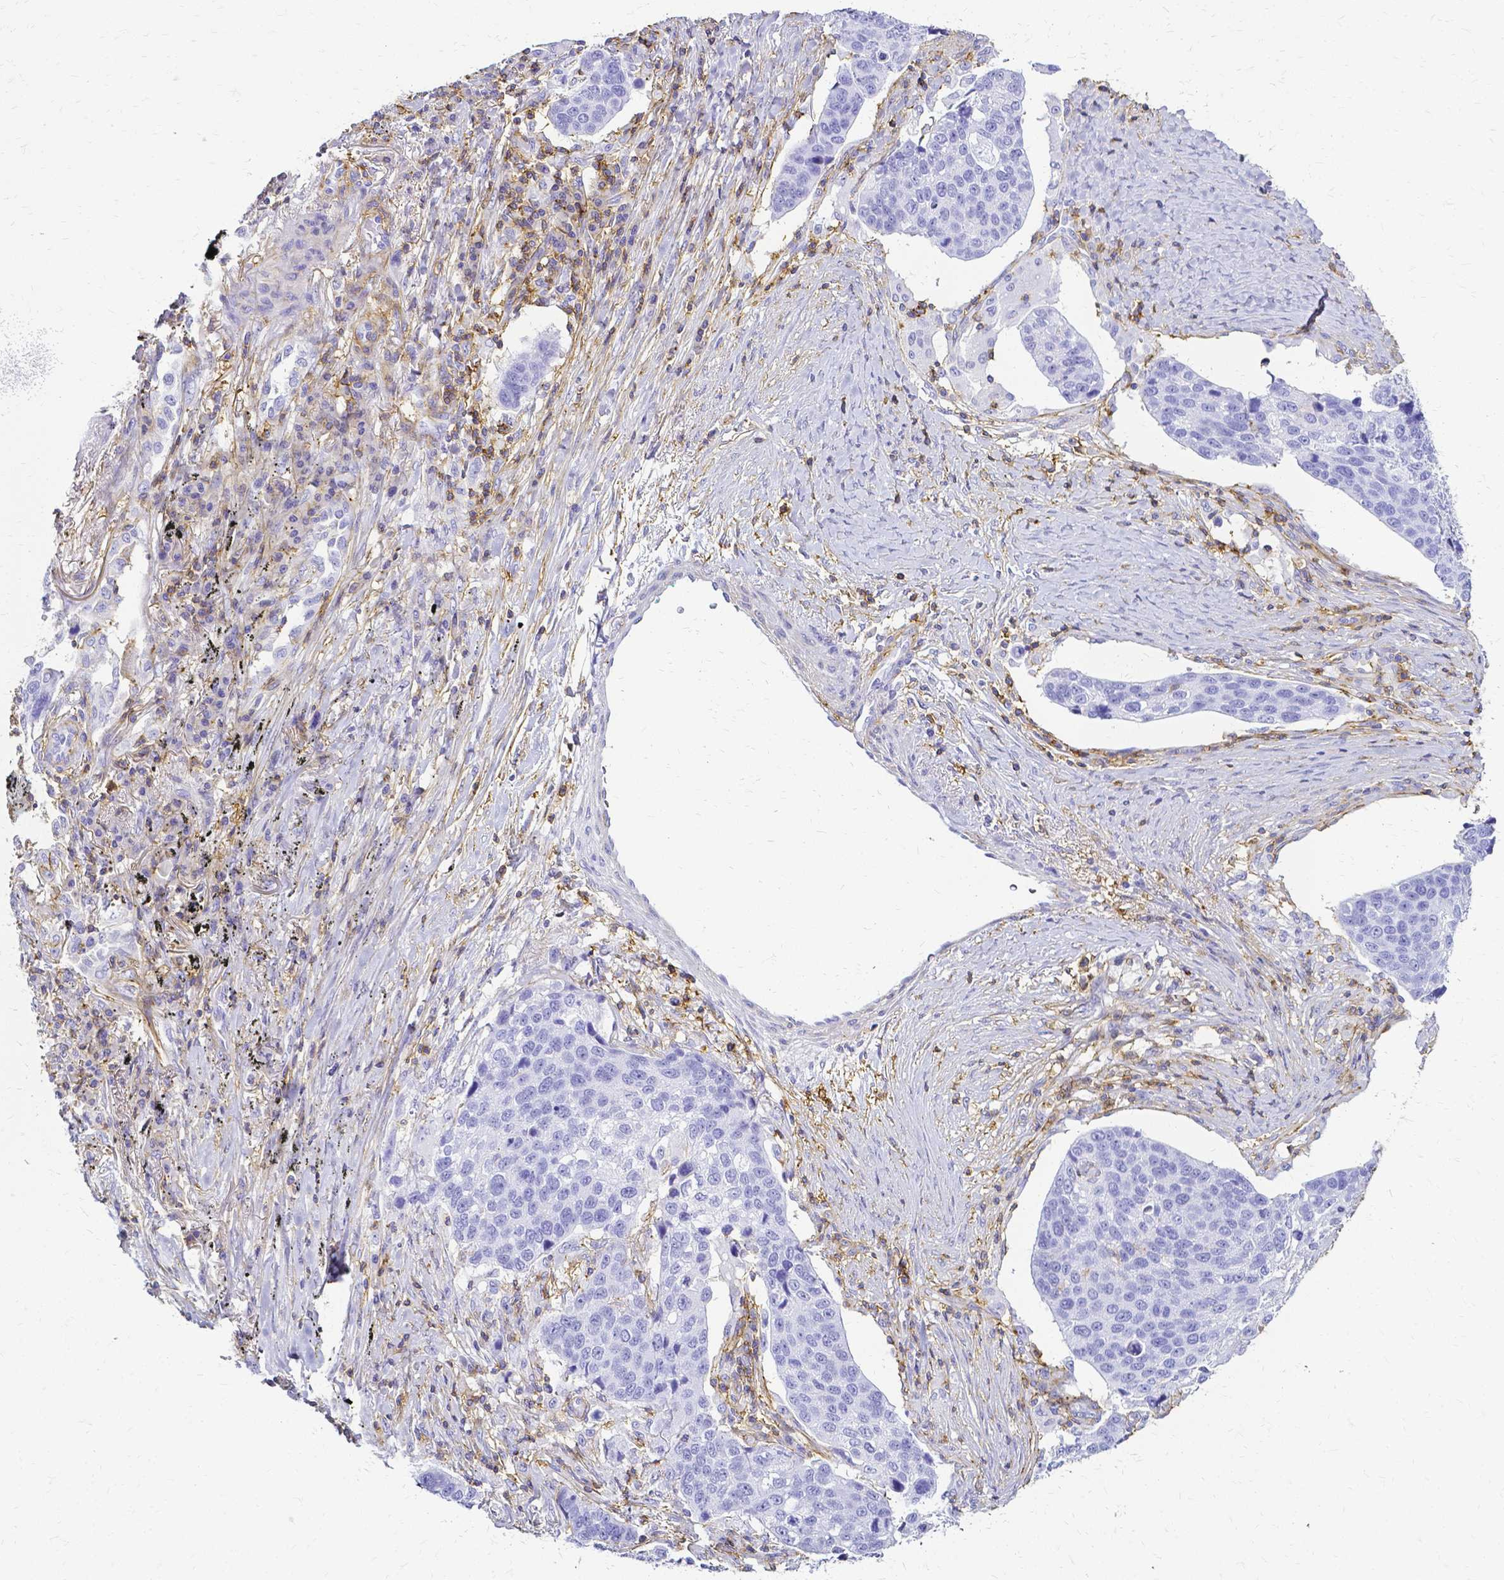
{"staining": {"intensity": "negative", "quantity": "none", "location": "none"}, "tissue": "lung cancer", "cell_type": "Tumor cells", "image_type": "cancer", "snomed": [{"axis": "morphology", "description": "Squamous cell carcinoma, NOS"}, {"axis": "topography", "description": "Lymph node"}, {"axis": "topography", "description": "Lung"}], "caption": "The image shows no significant positivity in tumor cells of lung squamous cell carcinoma.", "gene": "HSPA12A", "patient": {"sex": "male", "age": 61}}